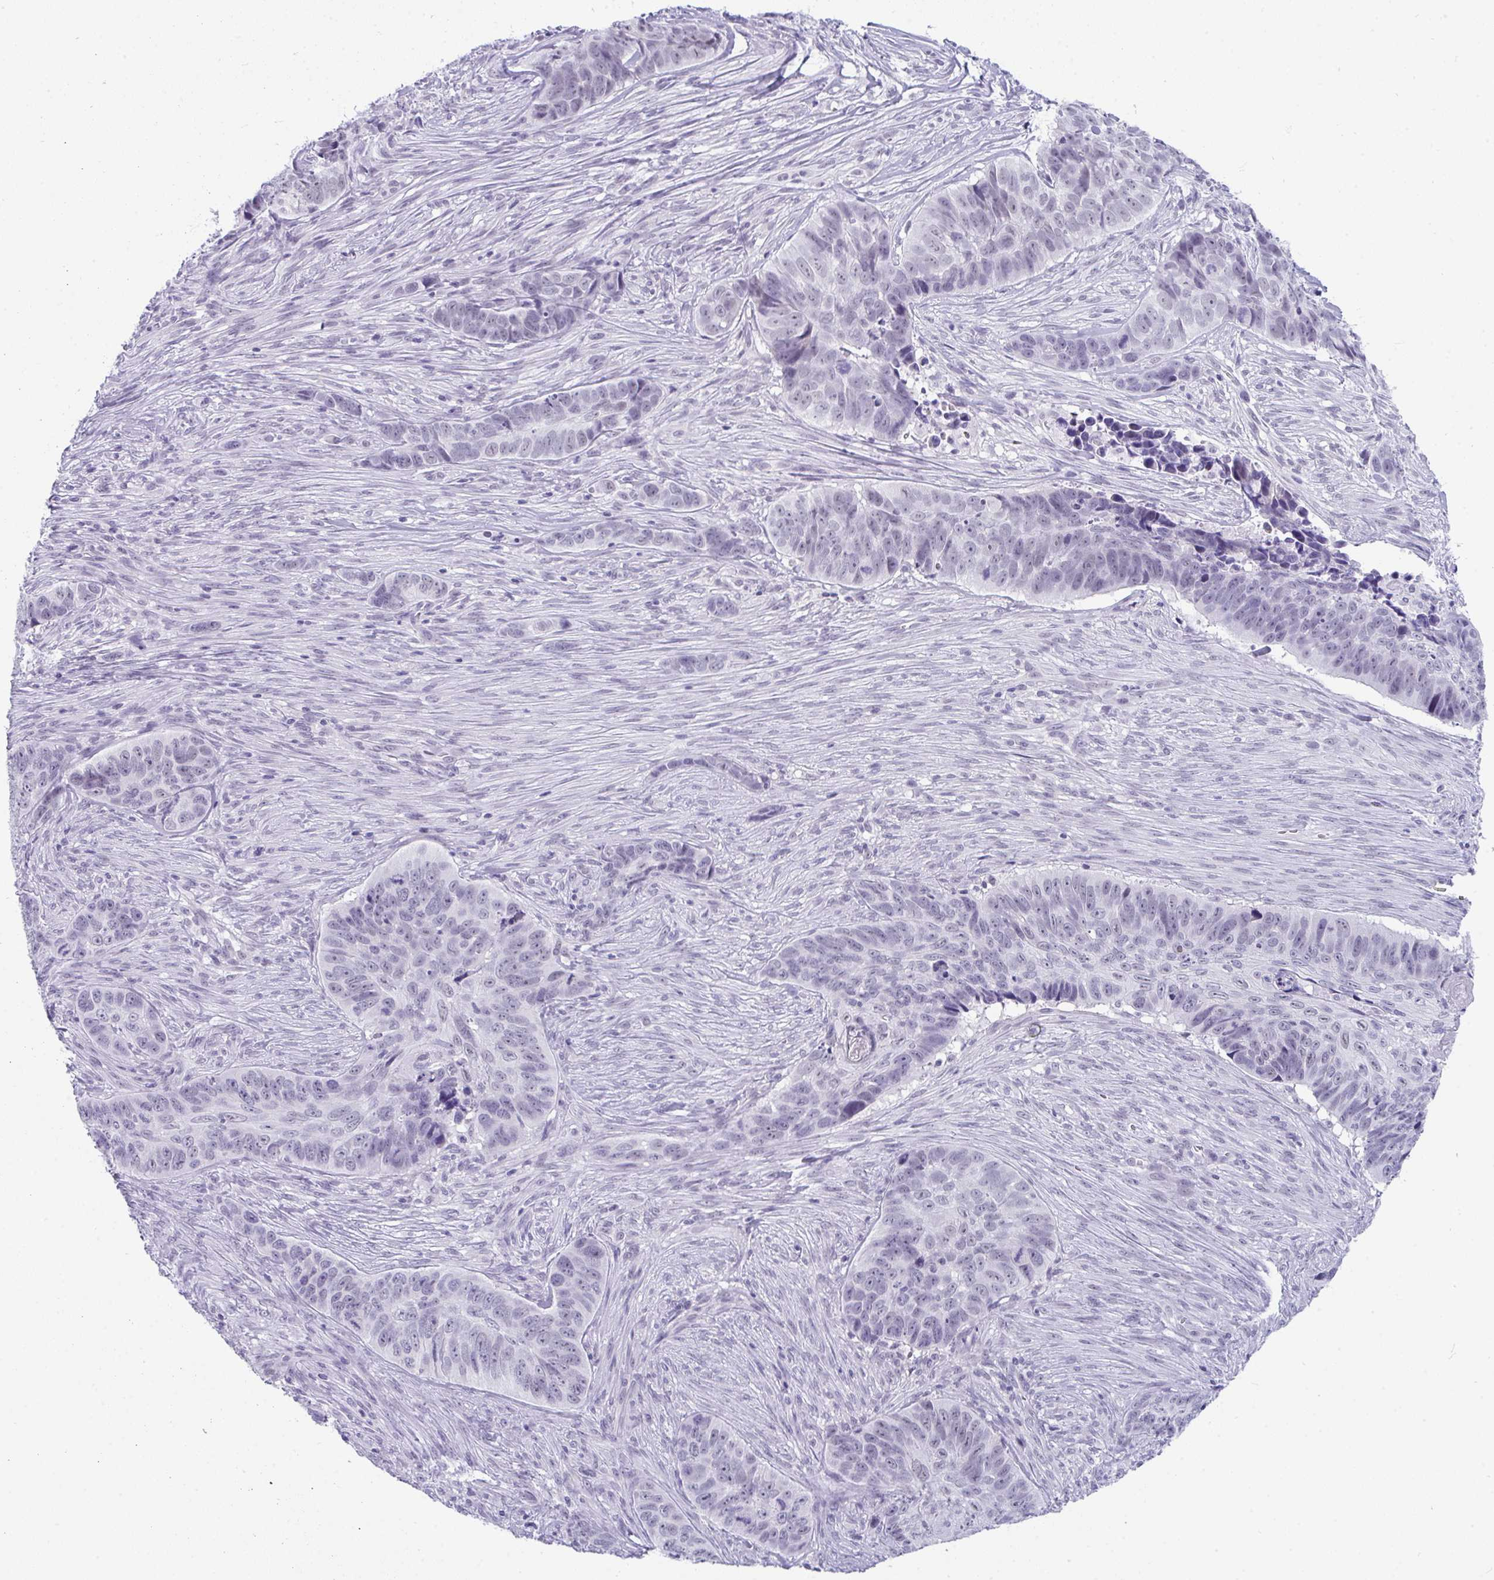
{"staining": {"intensity": "negative", "quantity": "none", "location": "none"}, "tissue": "skin cancer", "cell_type": "Tumor cells", "image_type": "cancer", "snomed": [{"axis": "morphology", "description": "Basal cell carcinoma"}, {"axis": "topography", "description": "Skin"}], "caption": "Tumor cells are negative for brown protein staining in skin cancer.", "gene": "CDK13", "patient": {"sex": "female", "age": 82}}